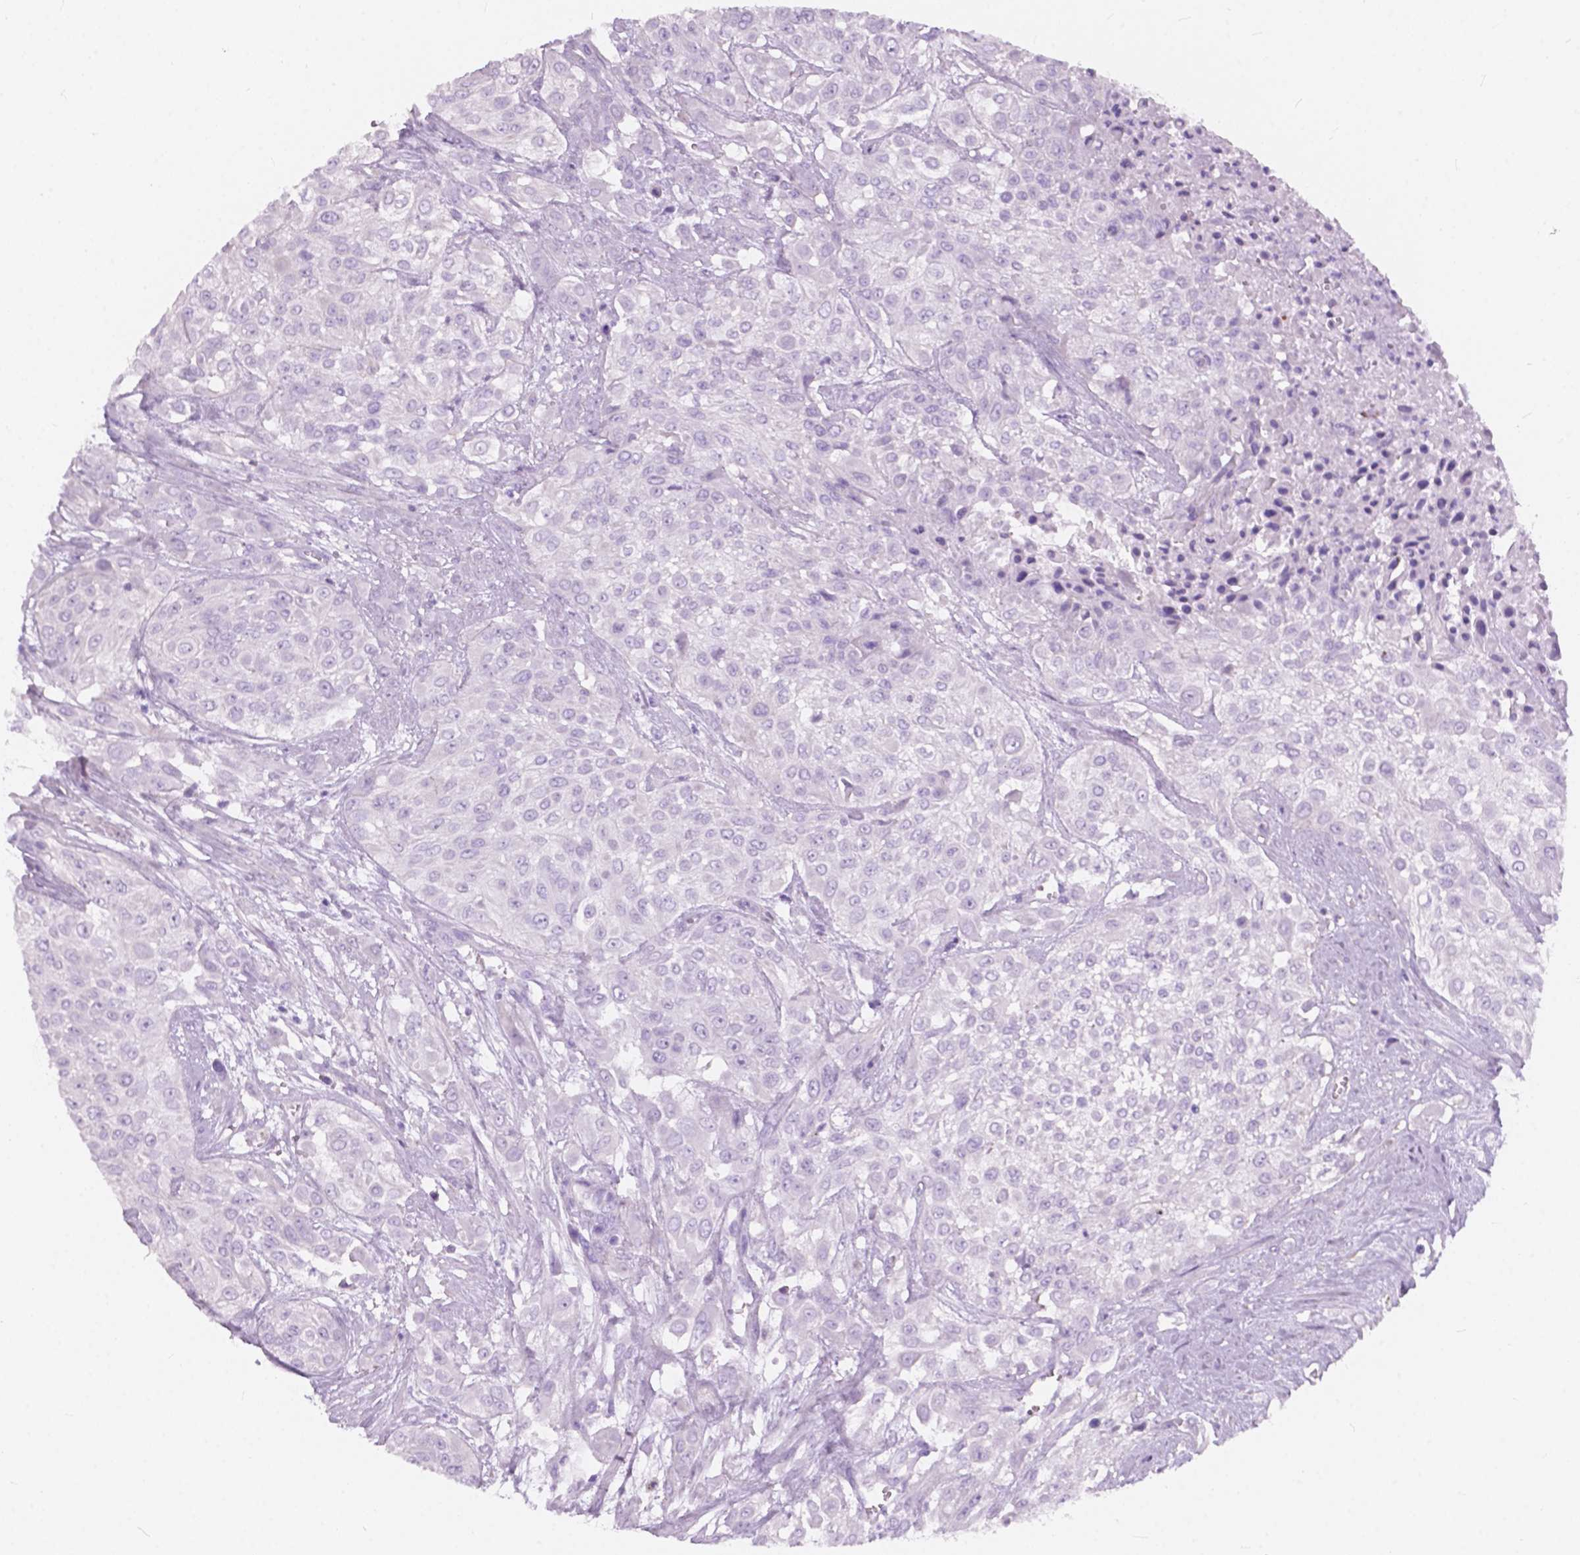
{"staining": {"intensity": "negative", "quantity": "none", "location": "none"}, "tissue": "urothelial cancer", "cell_type": "Tumor cells", "image_type": "cancer", "snomed": [{"axis": "morphology", "description": "Urothelial carcinoma, High grade"}, {"axis": "topography", "description": "Urinary bladder"}], "caption": "Human urothelial carcinoma (high-grade) stained for a protein using immunohistochemistry (IHC) exhibits no positivity in tumor cells.", "gene": "FXYD2", "patient": {"sex": "male", "age": 57}}